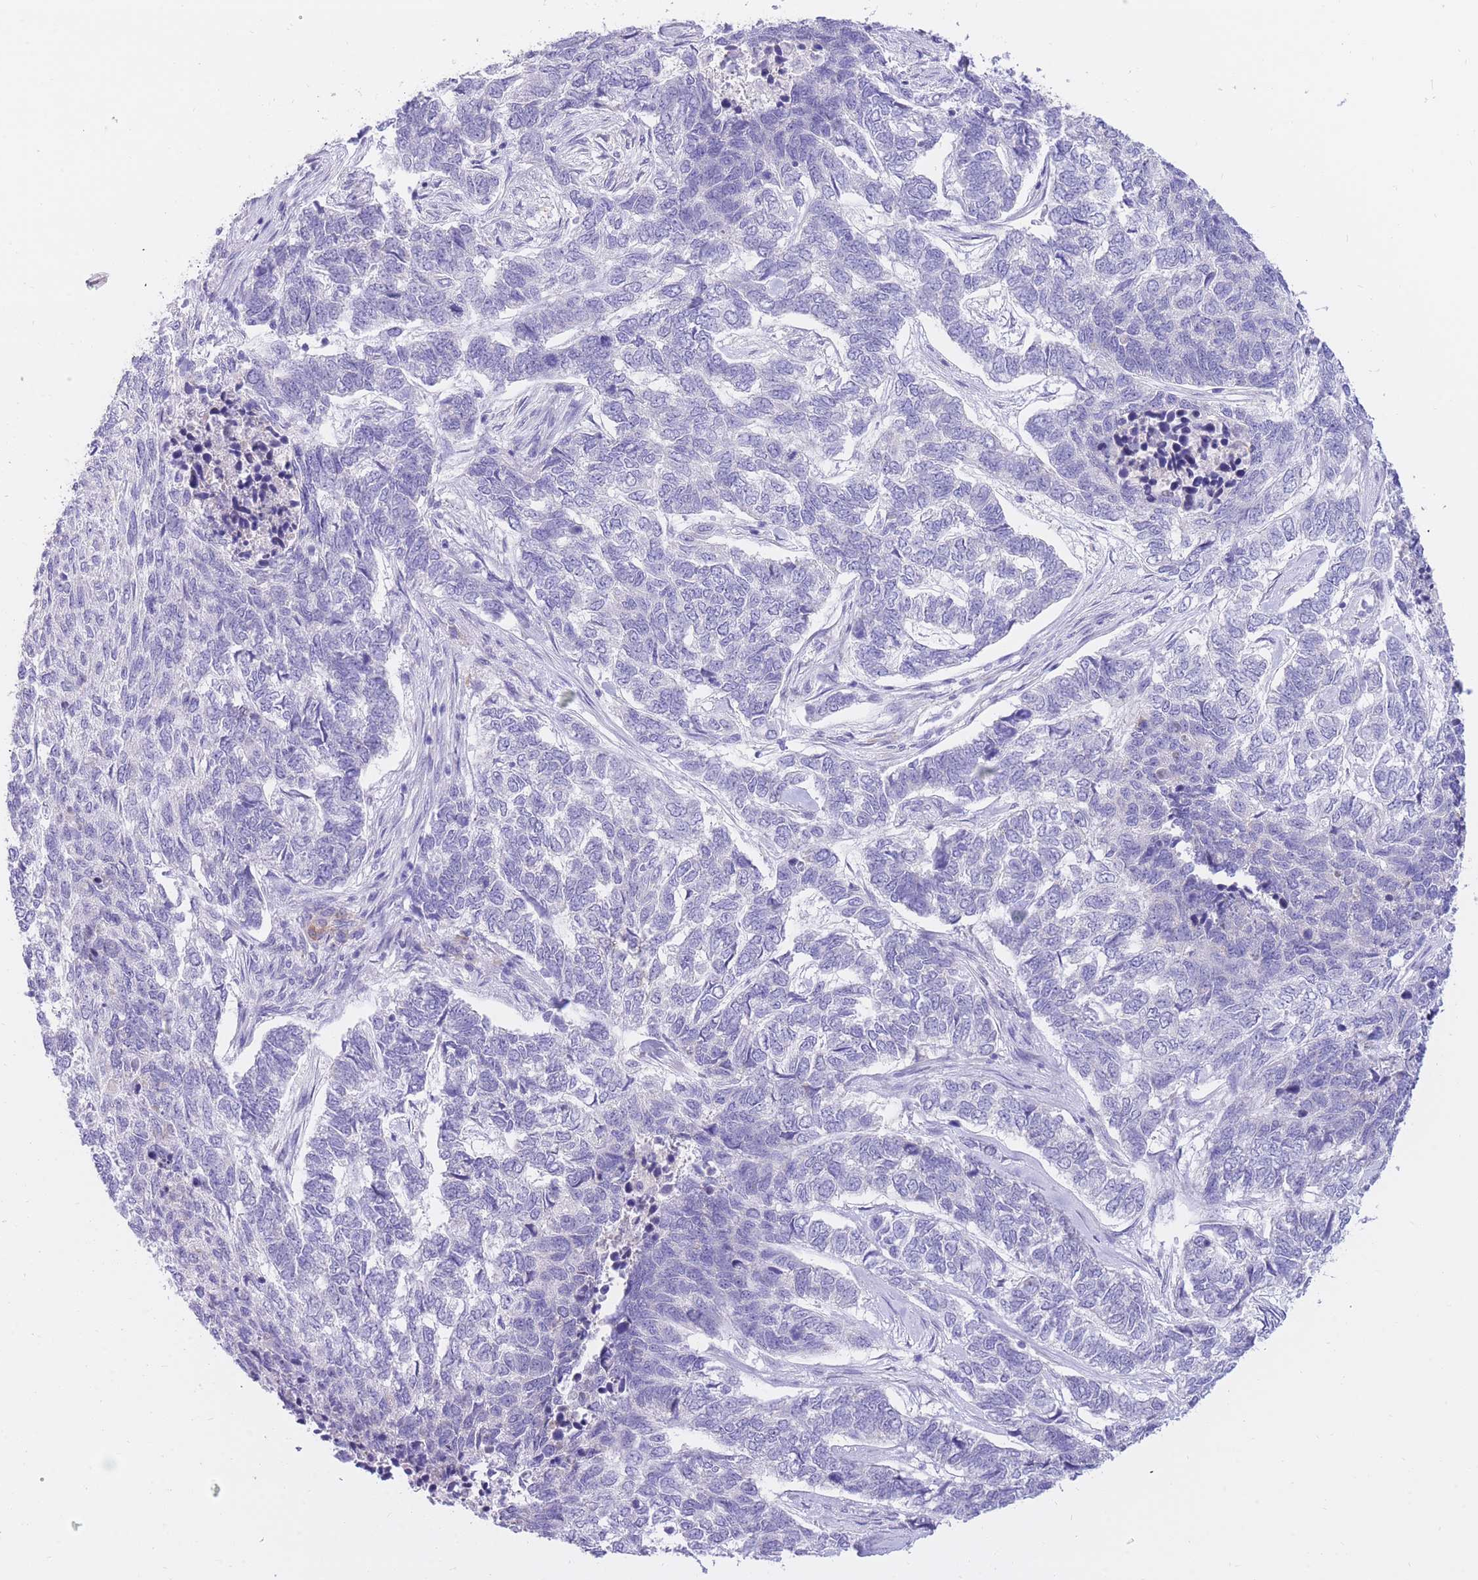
{"staining": {"intensity": "negative", "quantity": "none", "location": "none"}, "tissue": "skin cancer", "cell_type": "Tumor cells", "image_type": "cancer", "snomed": [{"axis": "morphology", "description": "Basal cell carcinoma"}, {"axis": "topography", "description": "Skin"}], "caption": "Immunohistochemistry (IHC) of human skin cancer displays no expression in tumor cells.", "gene": "SSUH2", "patient": {"sex": "female", "age": 65}}